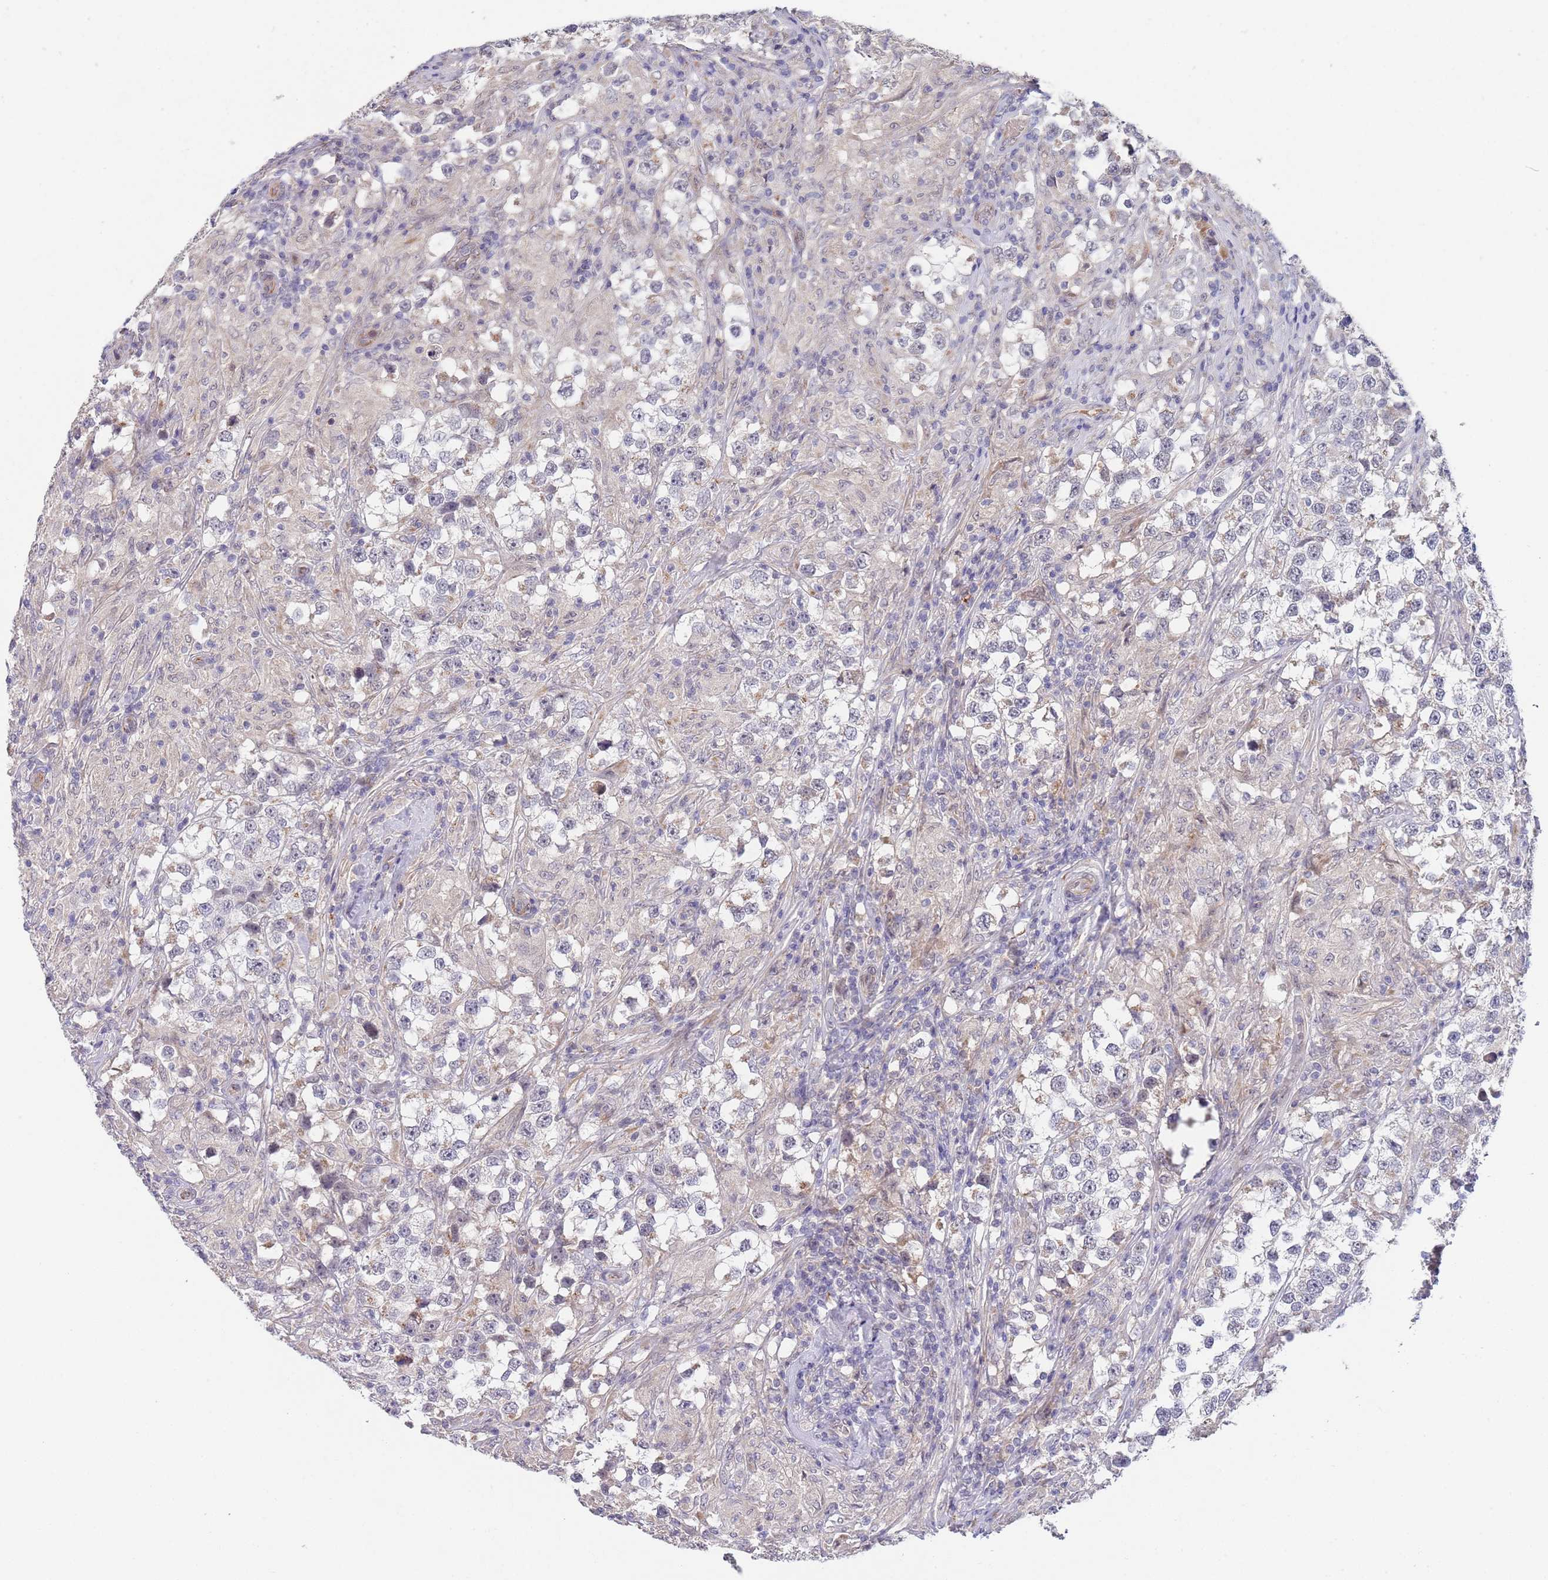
{"staining": {"intensity": "negative", "quantity": "none", "location": "none"}, "tissue": "testis cancer", "cell_type": "Tumor cells", "image_type": "cancer", "snomed": [{"axis": "morphology", "description": "Seminoma, NOS"}, {"axis": "topography", "description": "Testis"}], "caption": "IHC photomicrograph of neoplastic tissue: testis seminoma stained with DAB (3,3'-diaminobenzidine) displays no significant protein staining in tumor cells. The staining is performed using DAB brown chromogen with nuclei counter-stained in using hematoxylin.", "gene": "B4GALT4", "patient": {"sex": "male", "age": 46}}